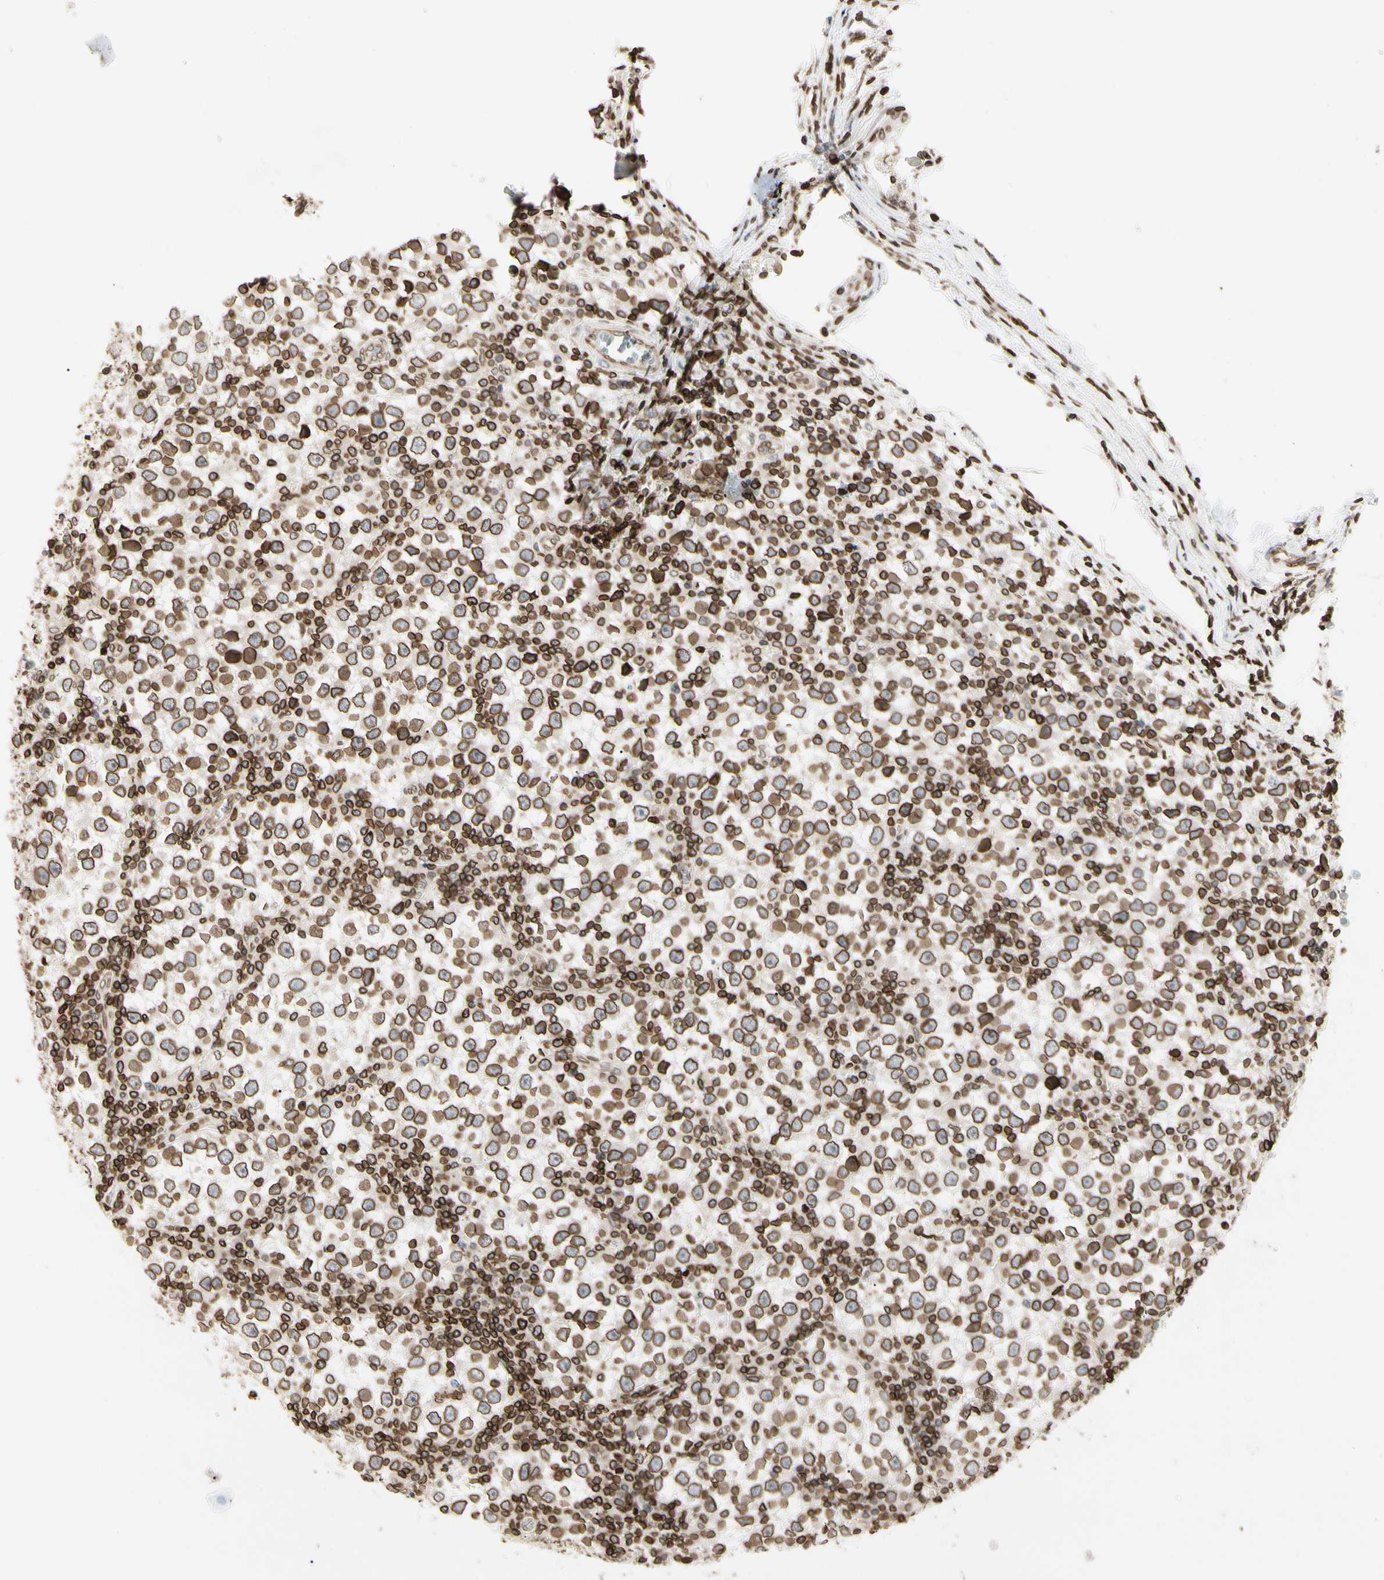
{"staining": {"intensity": "moderate", "quantity": ">75%", "location": "cytoplasmic/membranous,nuclear"}, "tissue": "testis cancer", "cell_type": "Tumor cells", "image_type": "cancer", "snomed": [{"axis": "morphology", "description": "Seminoma, NOS"}, {"axis": "topography", "description": "Testis"}], "caption": "Immunohistochemistry (IHC) (DAB) staining of testis seminoma reveals moderate cytoplasmic/membranous and nuclear protein staining in approximately >75% of tumor cells. The staining was performed using DAB, with brown indicating positive protein expression. Nuclei are stained blue with hematoxylin.", "gene": "TMPO", "patient": {"sex": "male", "age": 65}}